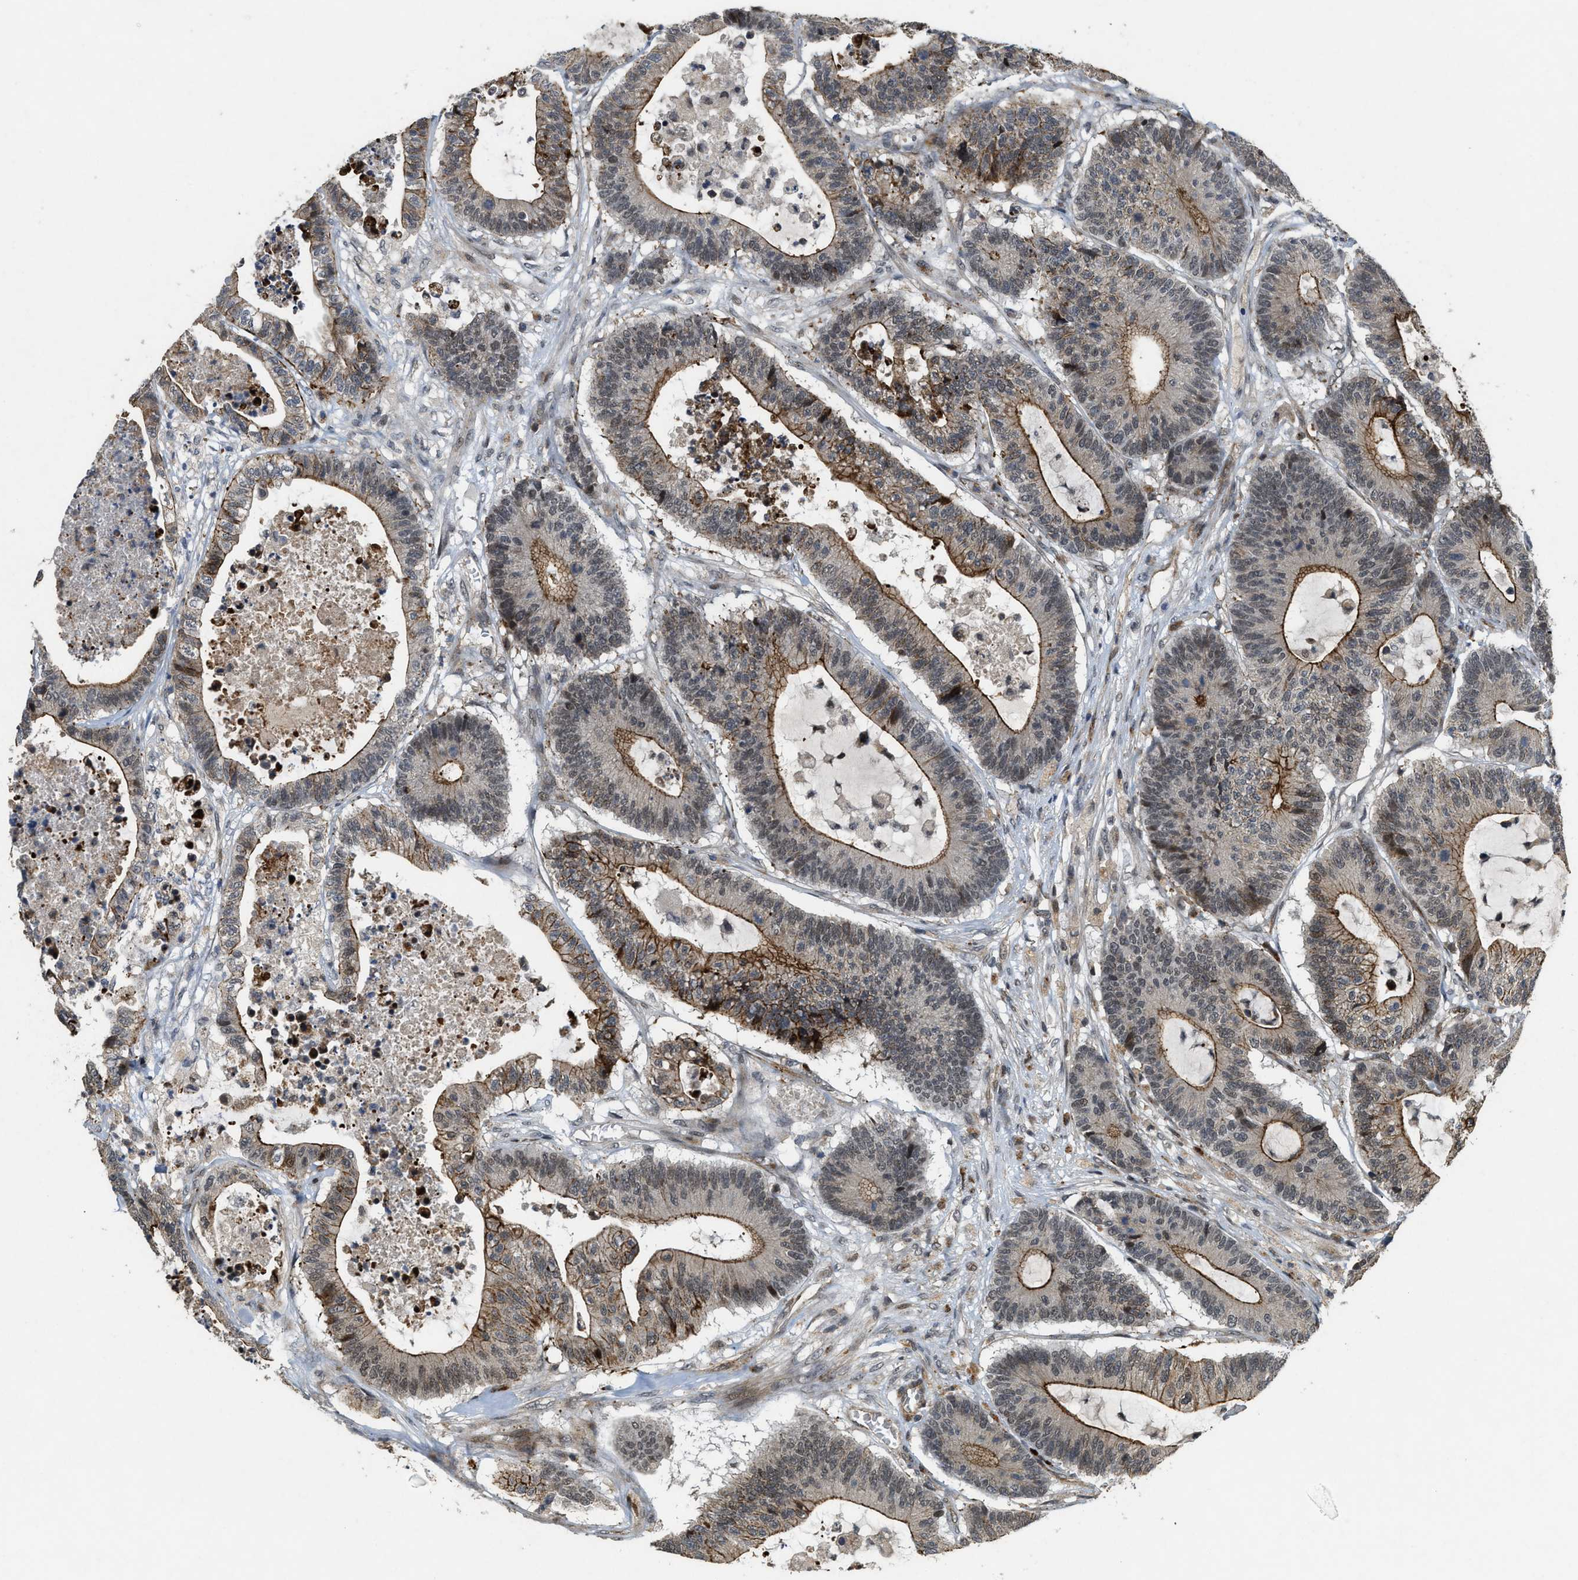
{"staining": {"intensity": "moderate", "quantity": ">75%", "location": "cytoplasmic/membranous,nuclear"}, "tissue": "colorectal cancer", "cell_type": "Tumor cells", "image_type": "cancer", "snomed": [{"axis": "morphology", "description": "Adenocarcinoma, NOS"}, {"axis": "topography", "description": "Colon"}], "caption": "IHC image of human colorectal cancer (adenocarcinoma) stained for a protein (brown), which exhibits medium levels of moderate cytoplasmic/membranous and nuclear positivity in about >75% of tumor cells.", "gene": "DPF2", "patient": {"sex": "female", "age": 84}}